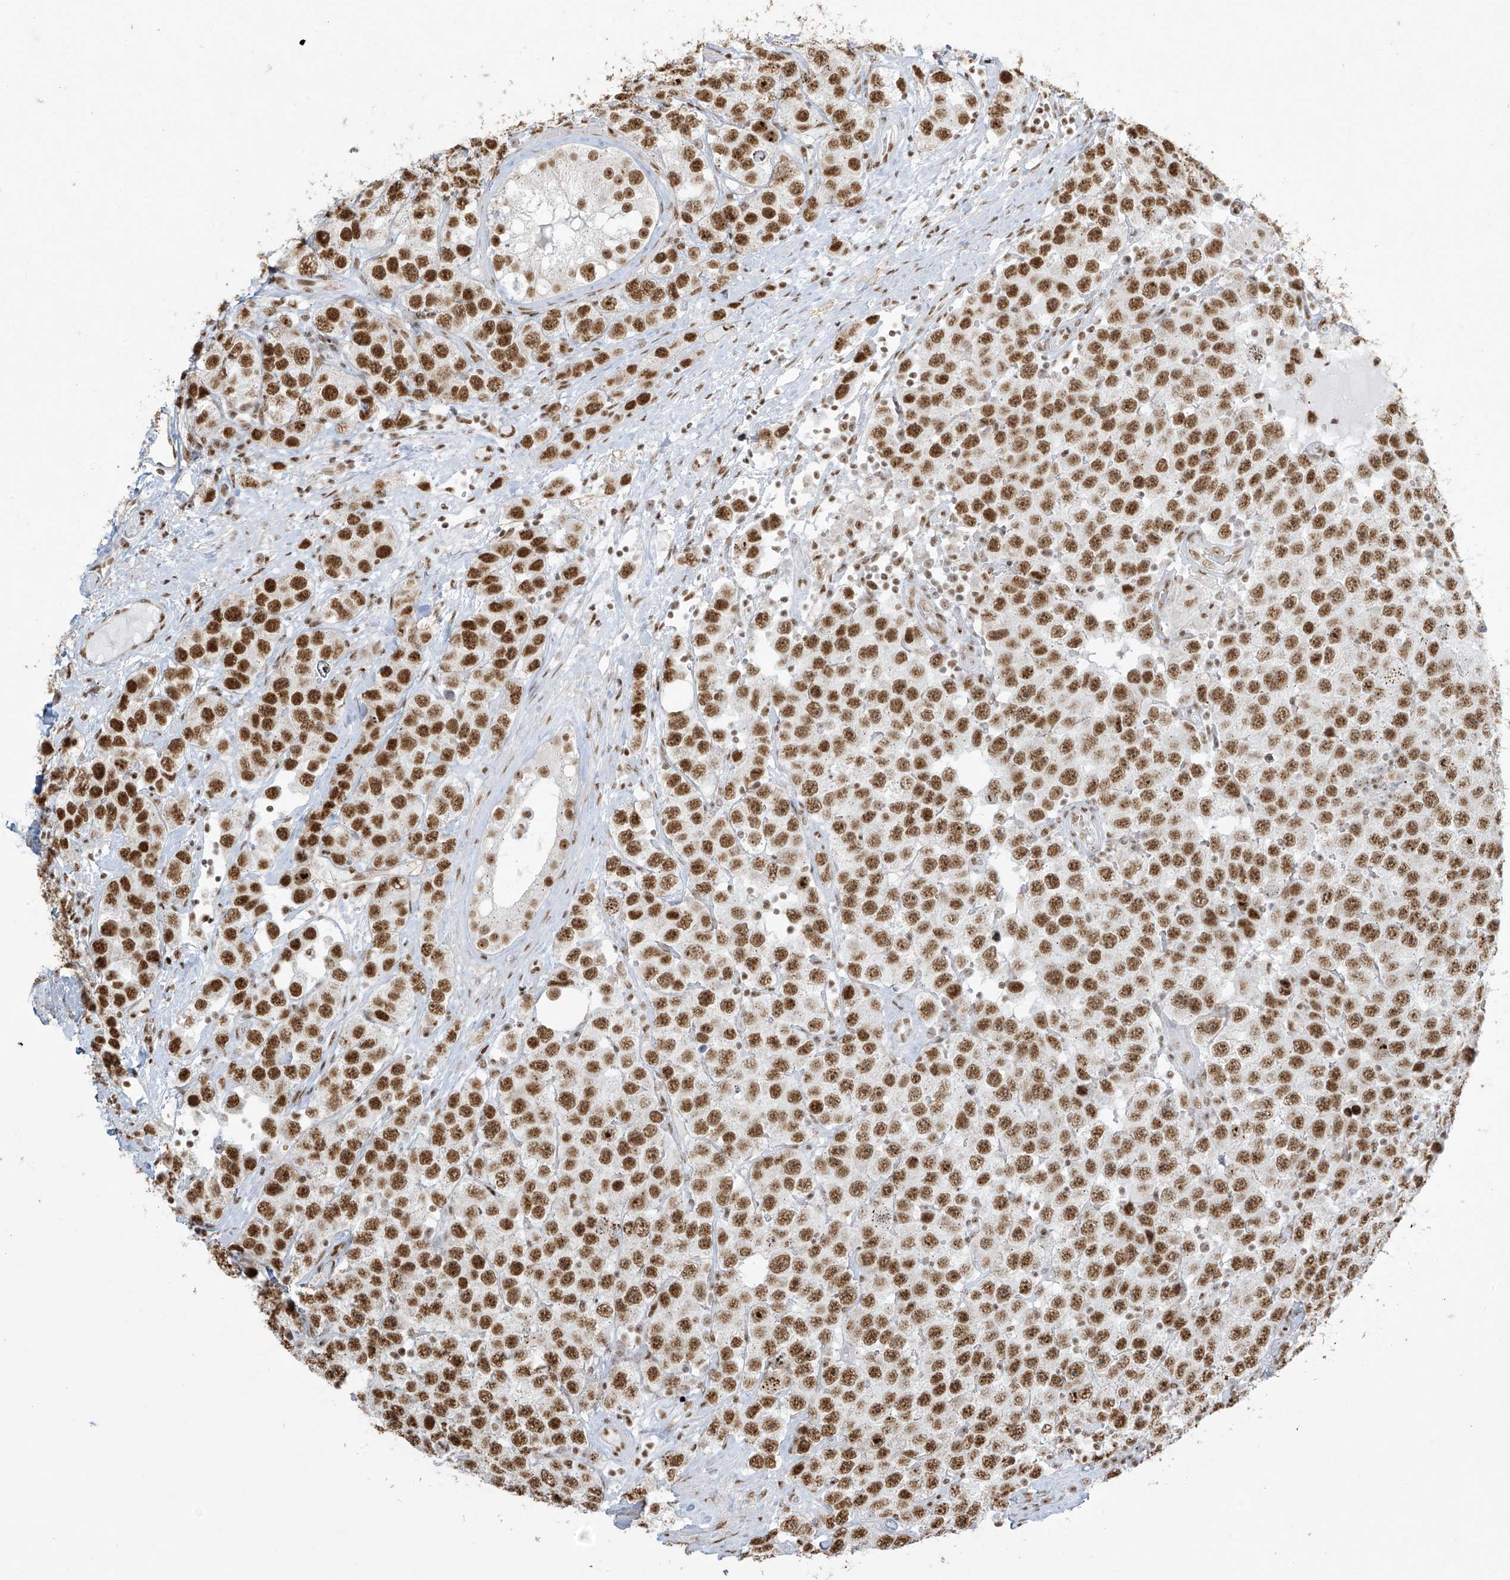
{"staining": {"intensity": "strong", "quantity": ">75%", "location": "nuclear"}, "tissue": "testis cancer", "cell_type": "Tumor cells", "image_type": "cancer", "snomed": [{"axis": "morphology", "description": "Seminoma, NOS"}, {"axis": "topography", "description": "Testis"}], "caption": "Protein staining of testis seminoma tissue displays strong nuclear expression in approximately >75% of tumor cells. Nuclei are stained in blue.", "gene": "MS4A6A", "patient": {"sex": "male", "age": 28}}